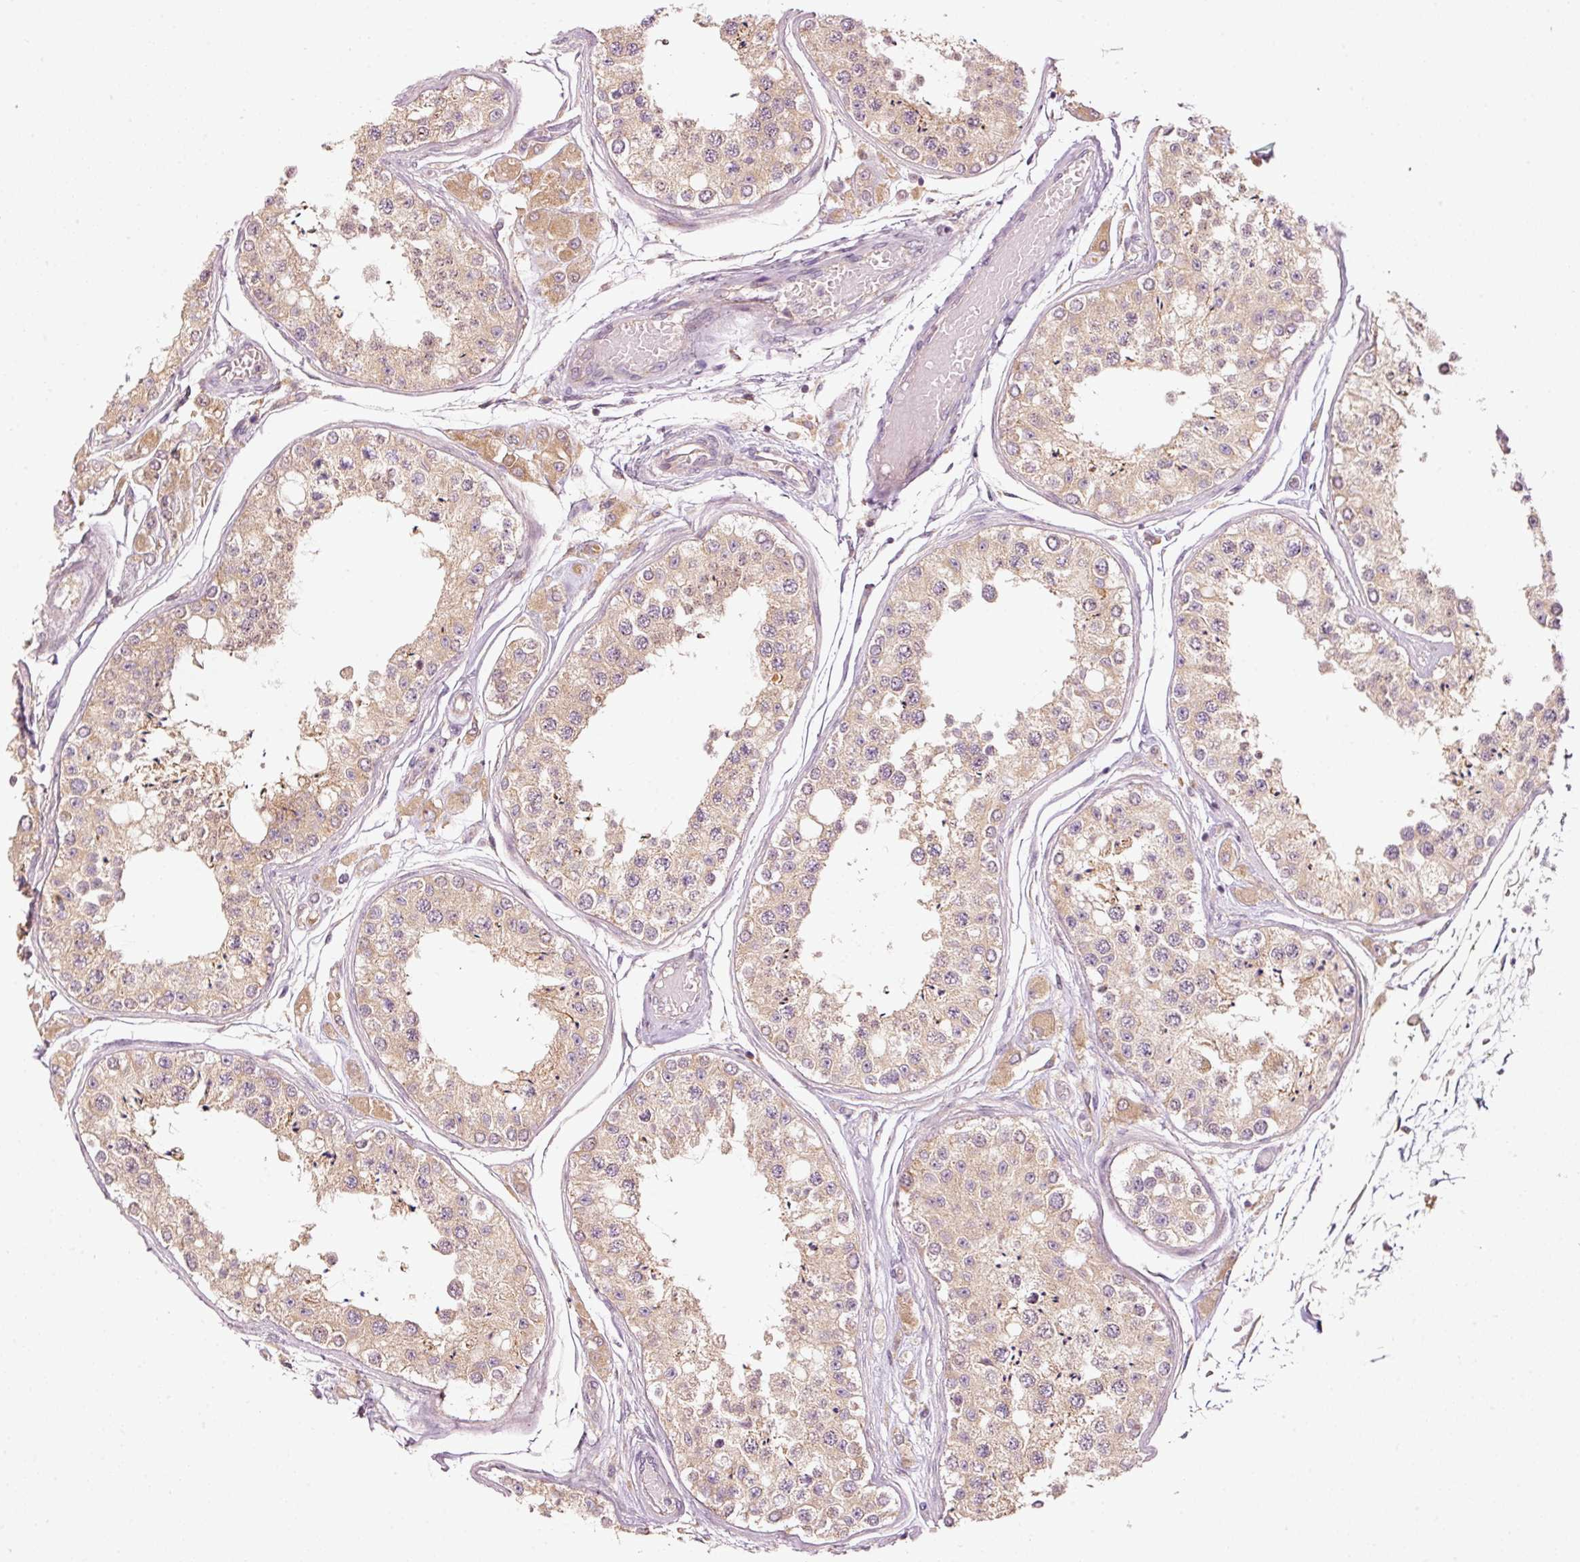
{"staining": {"intensity": "moderate", "quantity": ">75%", "location": "cytoplasmic/membranous"}, "tissue": "testis", "cell_type": "Cells in seminiferous ducts", "image_type": "normal", "snomed": [{"axis": "morphology", "description": "Normal tissue, NOS"}, {"axis": "topography", "description": "Testis"}], "caption": "An IHC histopathology image of unremarkable tissue is shown. Protein staining in brown labels moderate cytoplasmic/membranous positivity in testis within cells in seminiferous ducts.", "gene": "MAP10", "patient": {"sex": "male", "age": 25}}